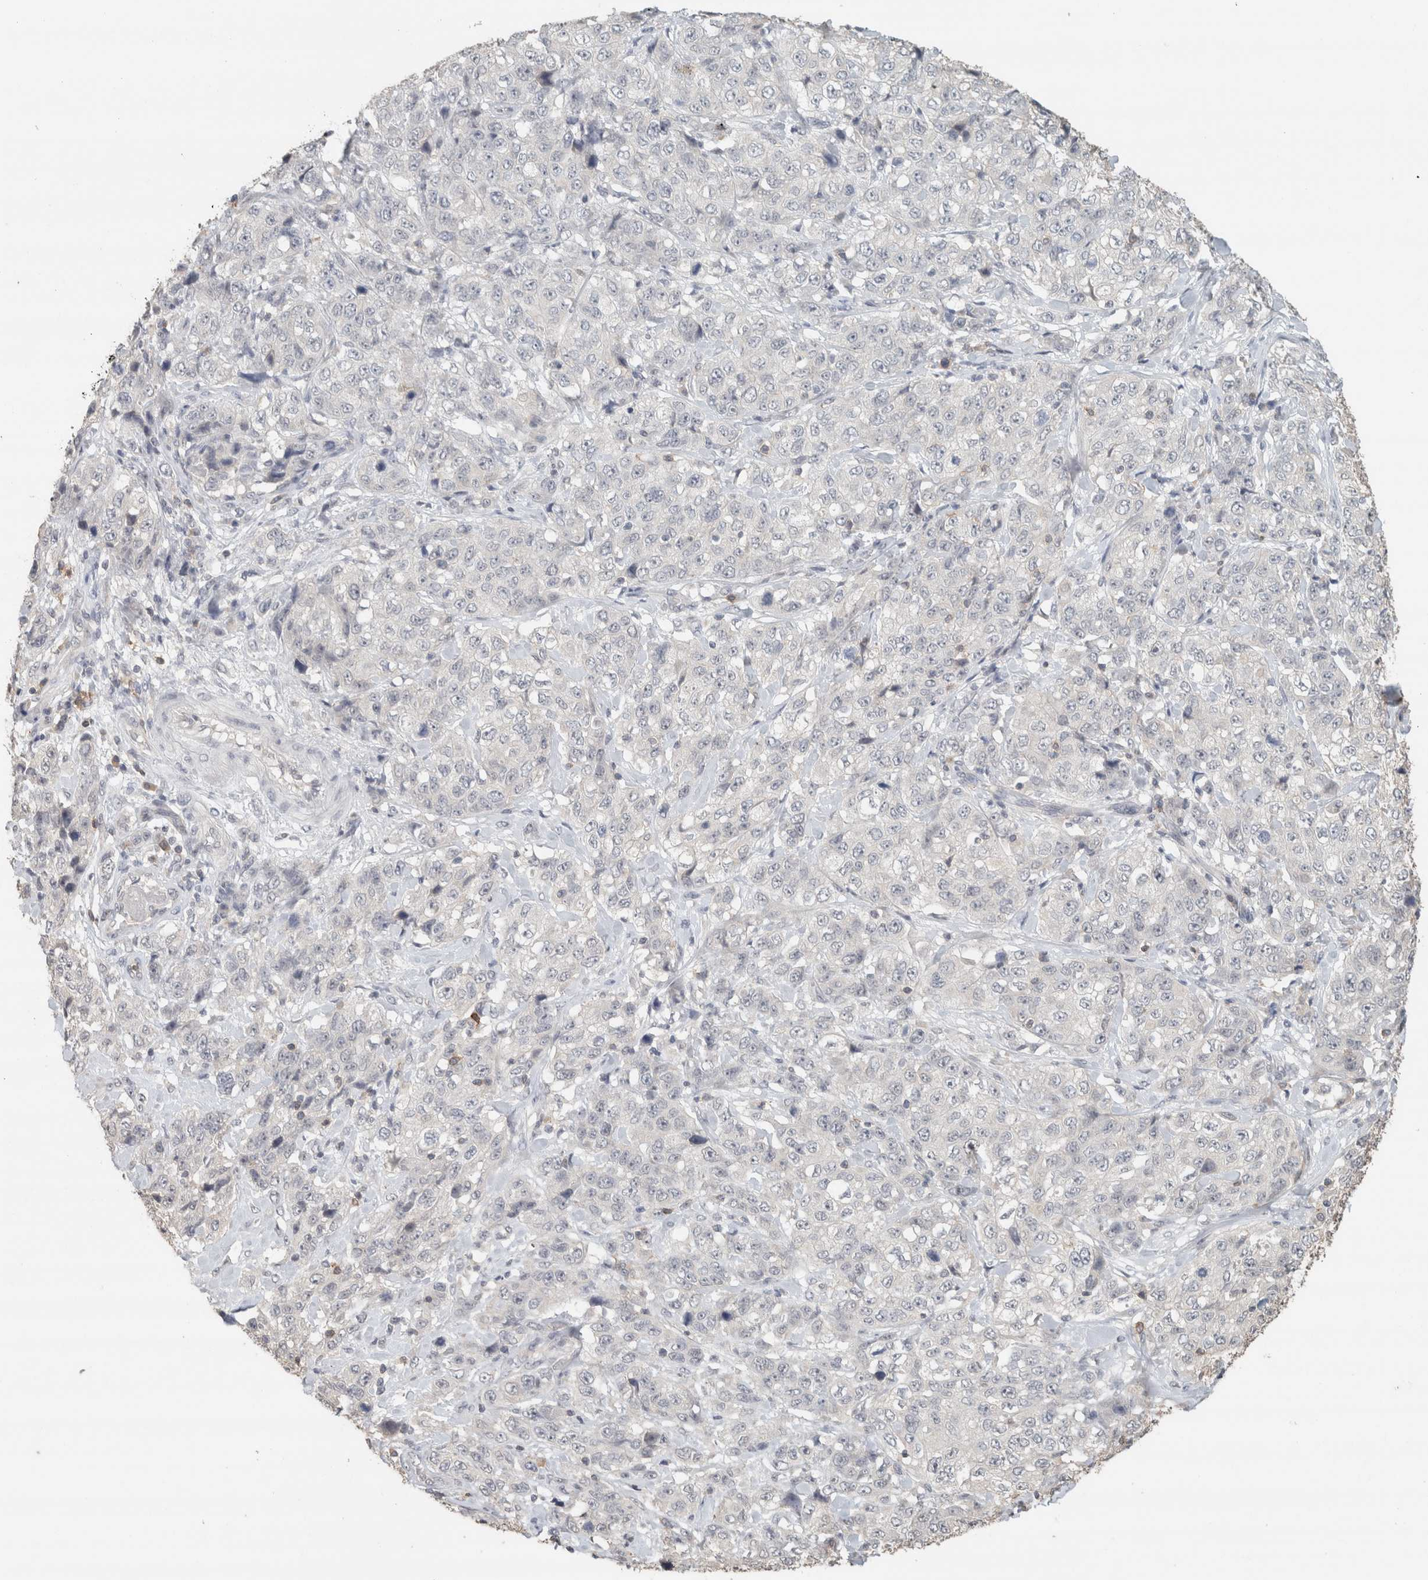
{"staining": {"intensity": "negative", "quantity": "none", "location": "none"}, "tissue": "stomach cancer", "cell_type": "Tumor cells", "image_type": "cancer", "snomed": [{"axis": "morphology", "description": "Adenocarcinoma, NOS"}, {"axis": "topography", "description": "Stomach"}], "caption": "Immunohistochemistry photomicrograph of stomach cancer stained for a protein (brown), which exhibits no staining in tumor cells. Nuclei are stained in blue.", "gene": "TRAT1", "patient": {"sex": "male", "age": 48}}